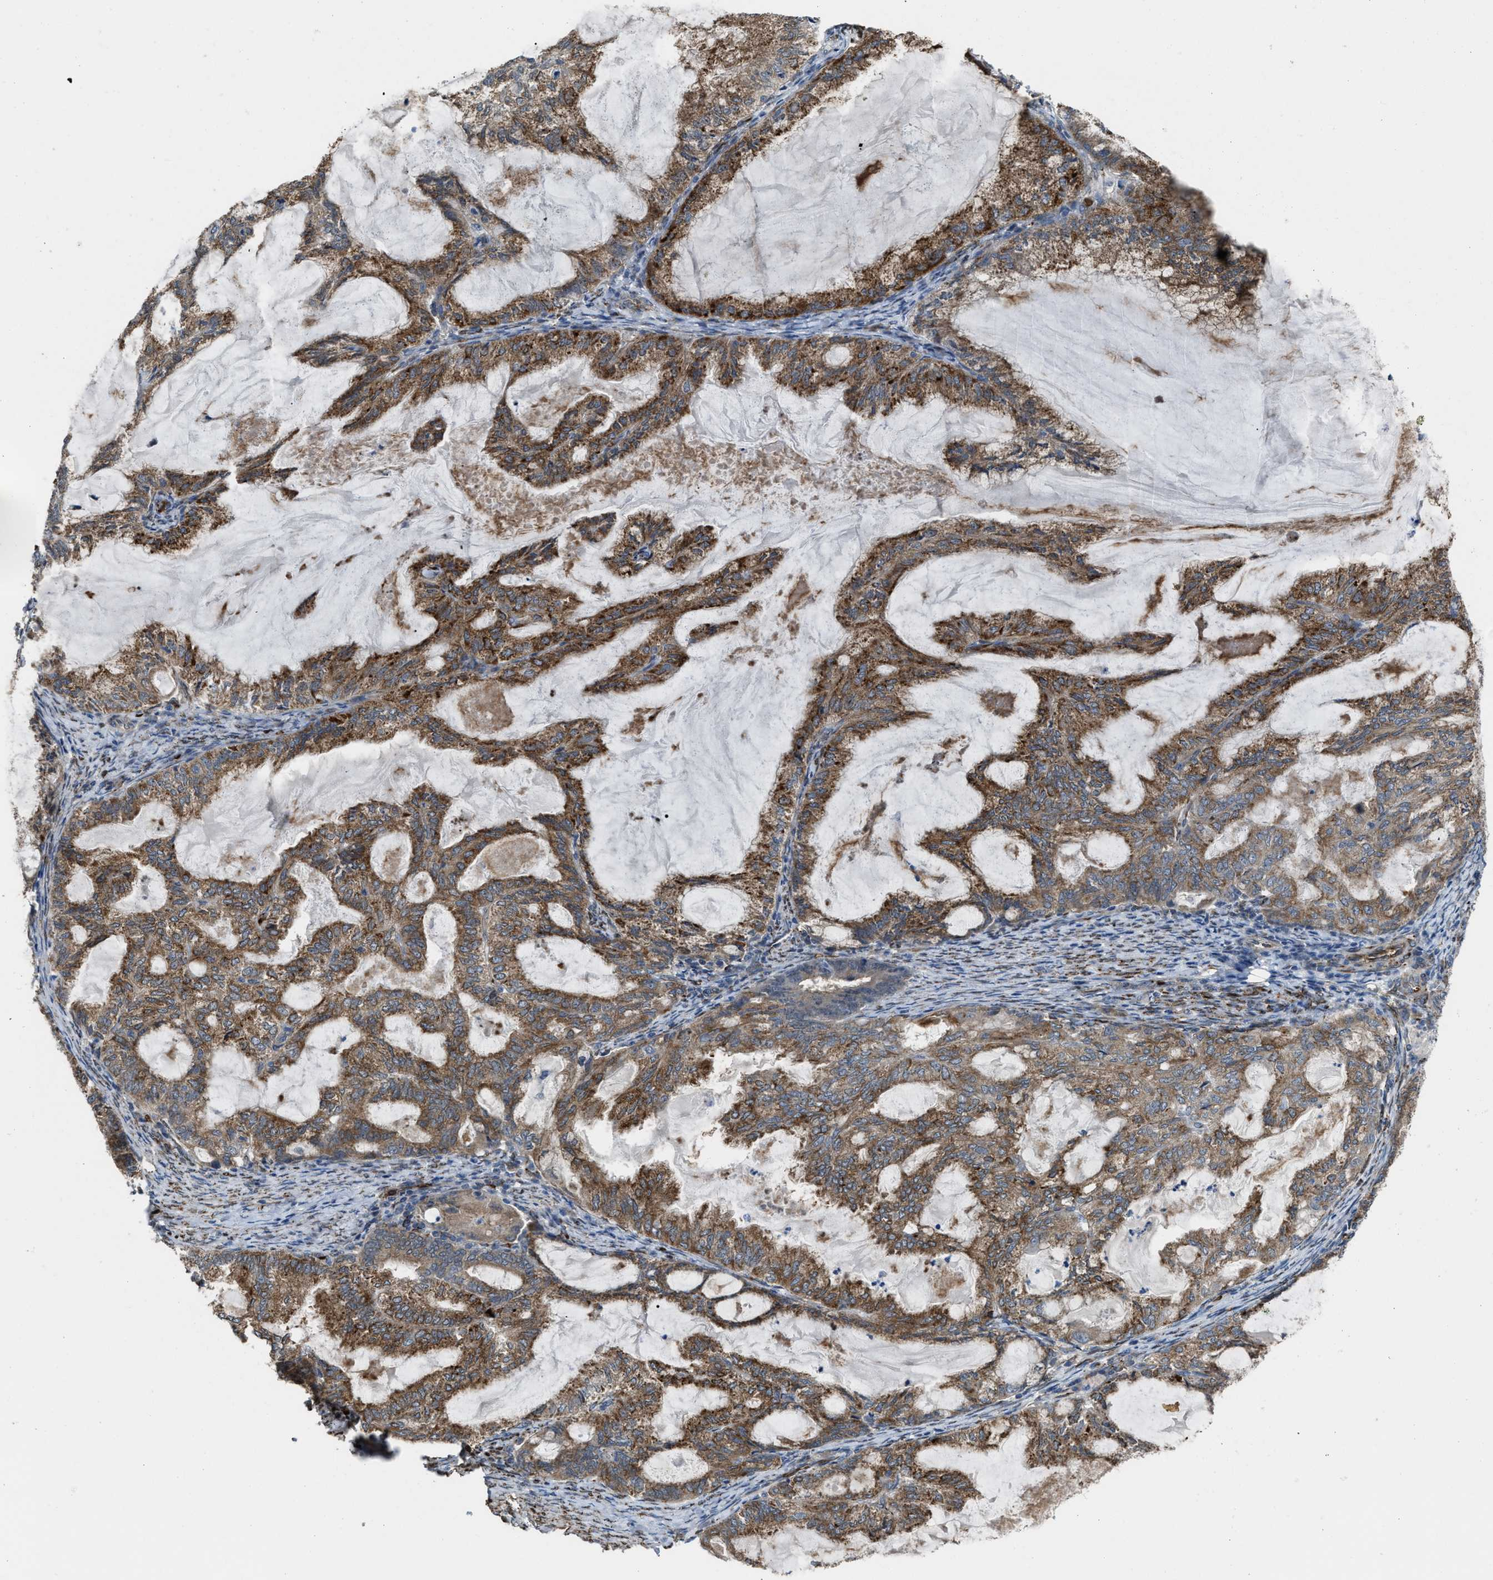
{"staining": {"intensity": "moderate", "quantity": ">75%", "location": "cytoplasmic/membranous"}, "tissue": "endometrial cancer", "cell_type": "Tumor cells", "image_type": "cancer", "snomed": [{"axis": "morphology", "description": "Adenocarcinoma, NOS"}, {"axis": "topography", "description": "Endometrium"}], "caption": "Immunohistochemistry (IHC) histopathology image of human adenocarcinoma (endometrial) stained for a protein (brown), which reveals medium levels of moderate cytoplasmic/membranous staining in about >75% of tumor cells.", "gene": "SELENOM", "patient": {"sex": "female", "age": 86}}